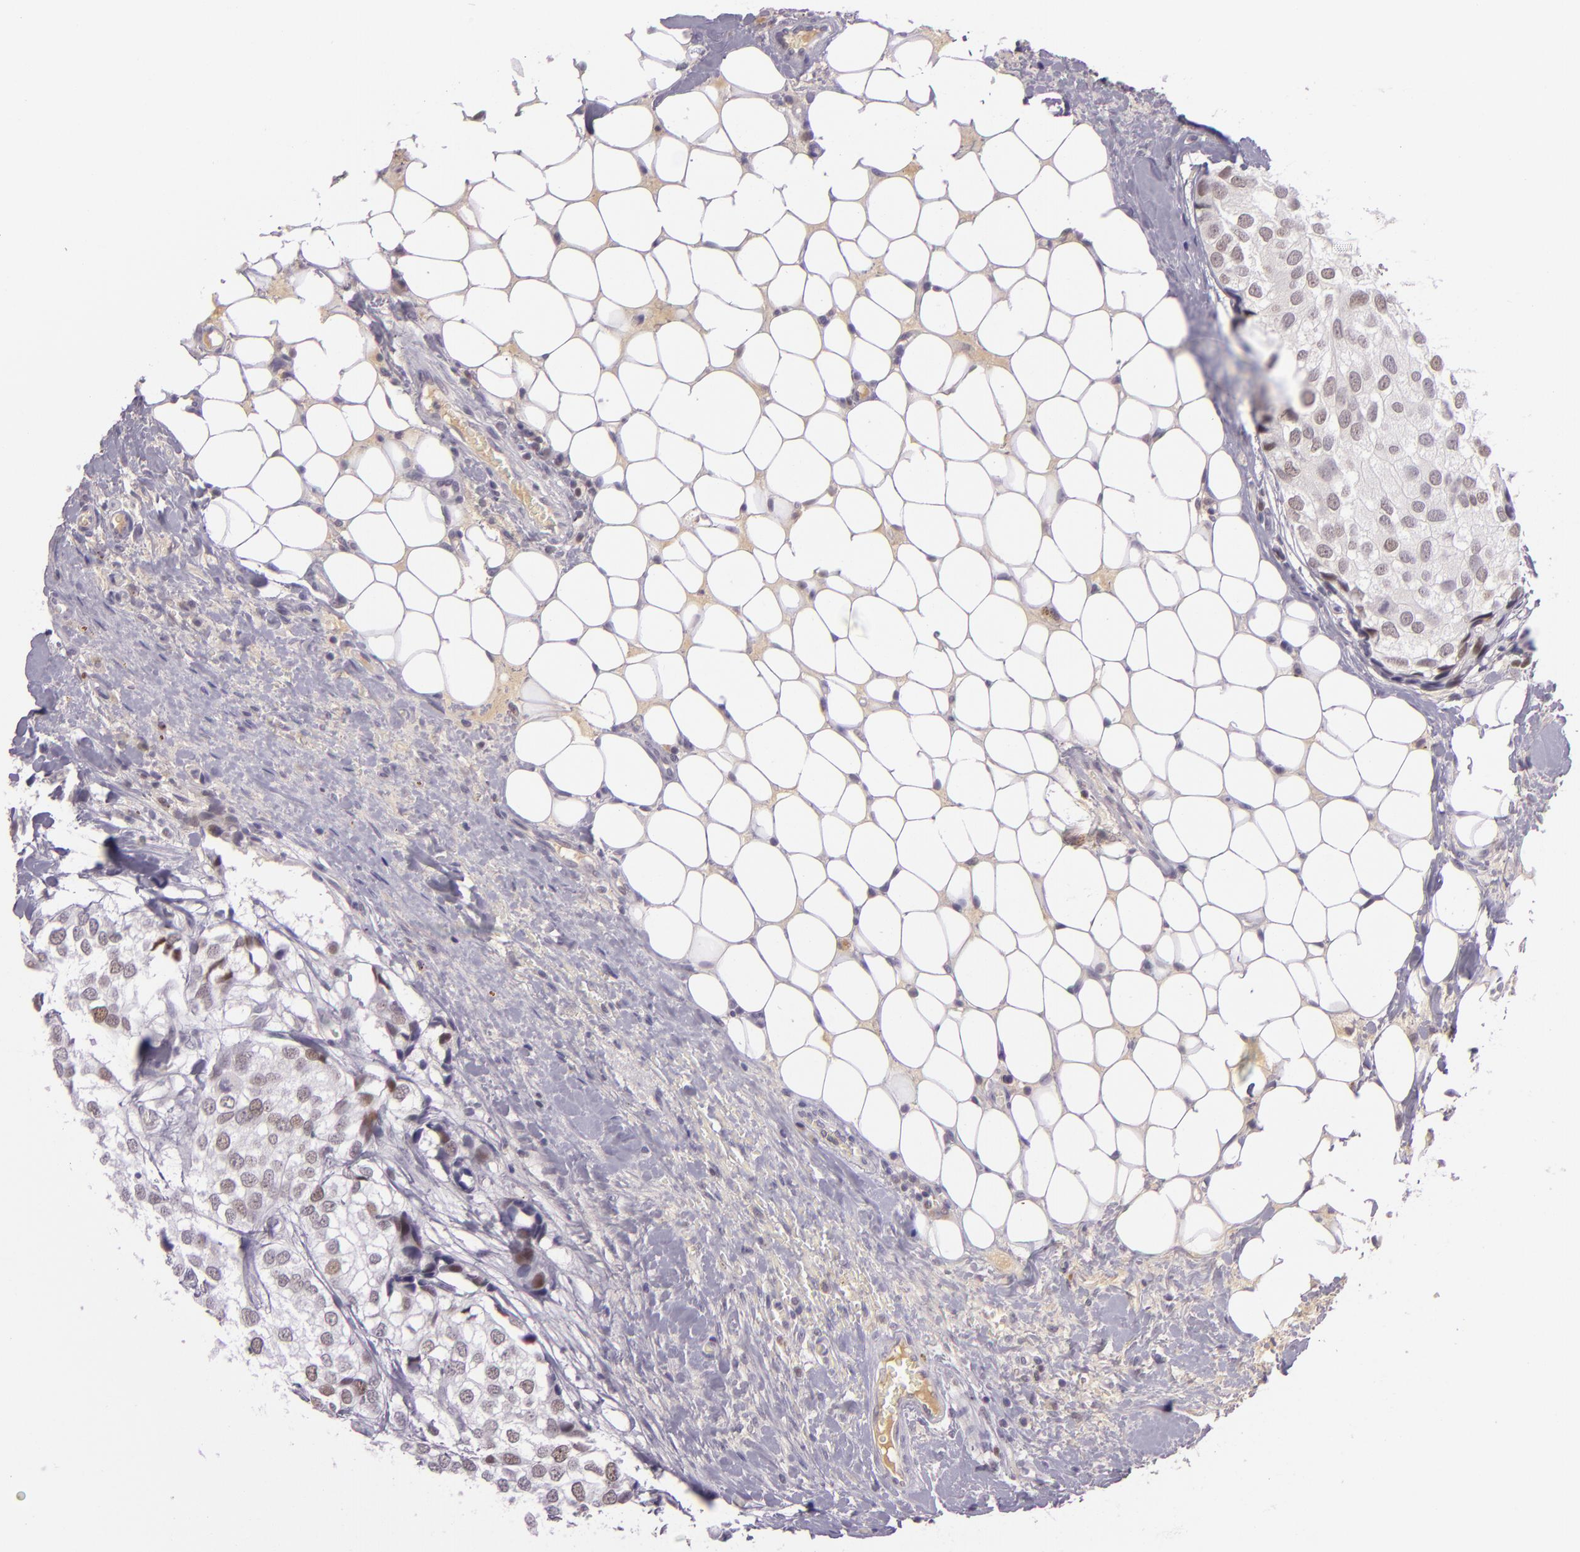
{"staining": {"intensity": "weak", "quantity": "<25%", "location": "nuclear"}, "tissue": "breast cancer", "cell_type": "Tumor cells", "image_type": "cancer", "snomed": [{"axis": "morphology", "description": "Duct carcinoma"}, {"axis": "topography", "description": "Breast"}], "caption": "This micrograph is of breast cancer (invasive ductal carcinoma) stained with immunohistochemistry (IHC) to label a protein in brown with the nuclei are counter-stained blue. There is no staining in tumor cells.", "gene": "CHEK2", "patient": {"sex": "female", "age": 68}}